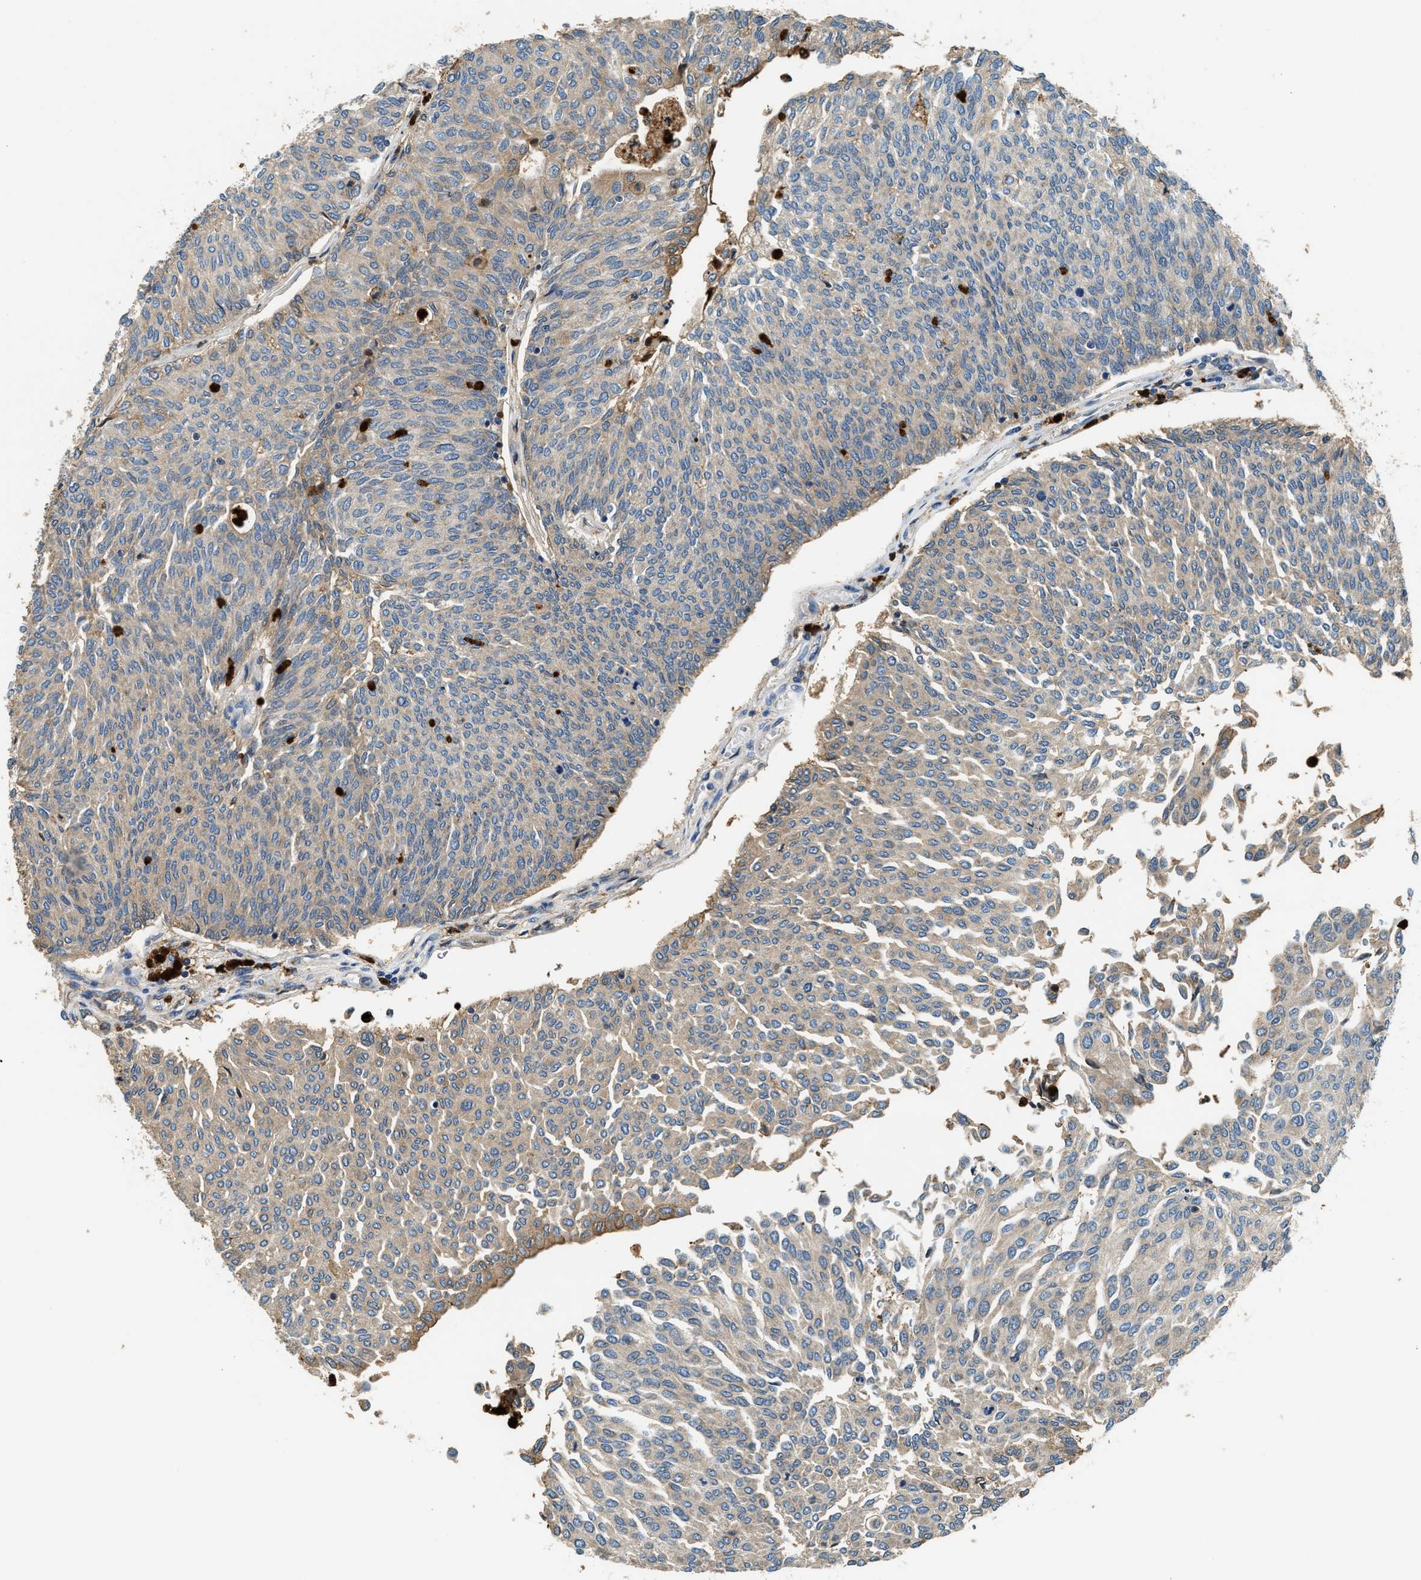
{"staining": {"intensity": "moderate", "quantity": "<25%", "location": "cytoplasmic/membranous"}, "tissue": "urothelial cancer", "cell_type": "Tumor cells", "image_type": "cancer", "snomed": [{"axis": "morphology", "description": "Urothelial carcinoma, Low grade"}, {"axis": "topography", "description": "Urinary bladder"}], "caption": "A histopathology image of urothelial carcinoma (low-grade) stained for a protein shows moderate cytoplasmic/membranous brown staining in tumor cells.", "gene": "ANXA3", "patient": {"sex": "female", "age": 79}}